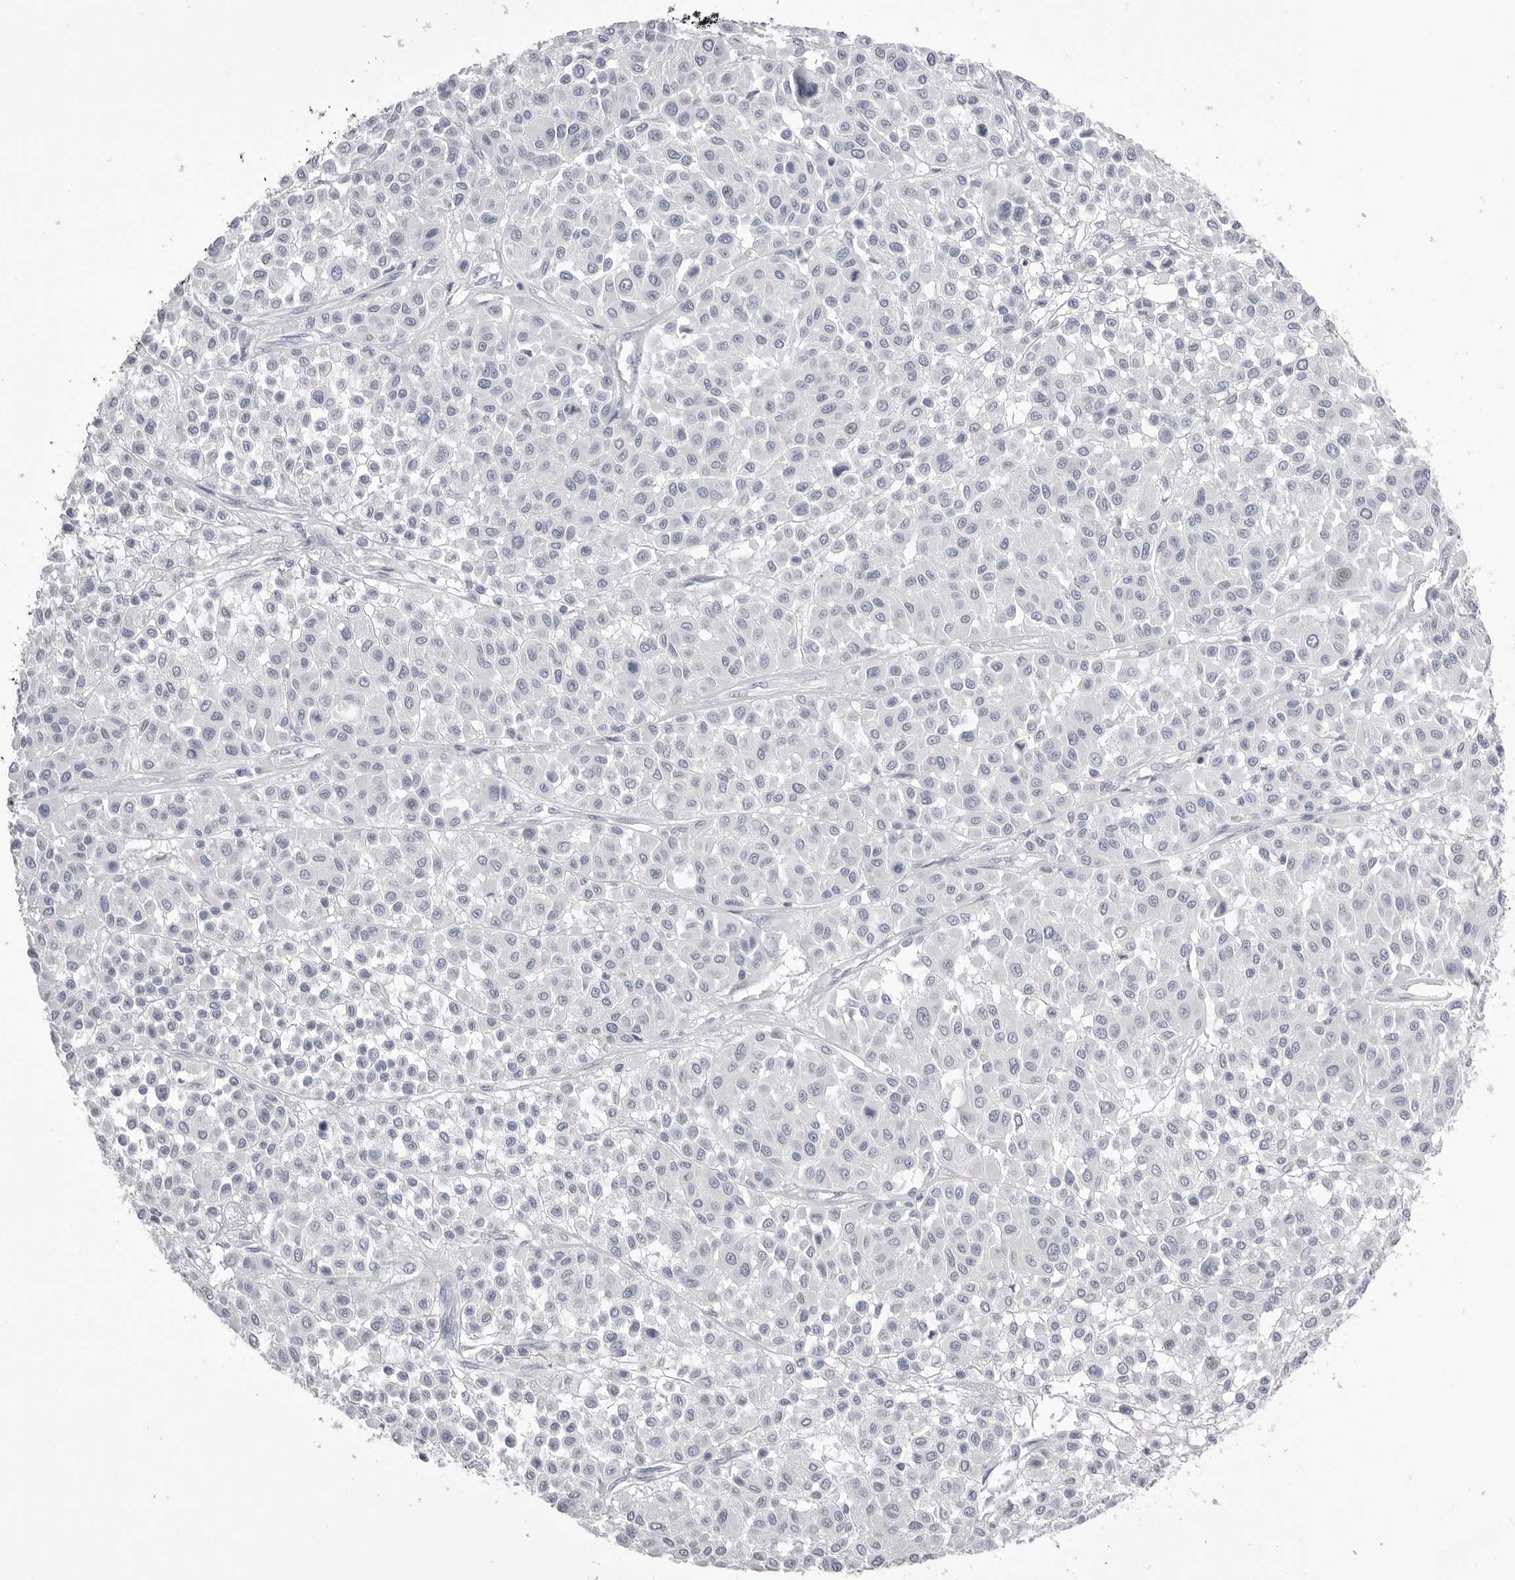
{"staining": {"intensity": "negative", "quantity": "none", "location": "none"}, "tissue": "melanoma", "cell_type": "Tumor cells", "image_type": "cancer", "snomed": [{"axis": "morphology", "description": "Malignant melanoma, Metastatic site"}, {"axis": "topography", "description": "Soft tissue"}], "caption": "Tumor cells are negative for brown protein staining in malignant melanoma (metastatic site).", "gene": "CPB1", "patient": {"sex": "male", "age": 41}}